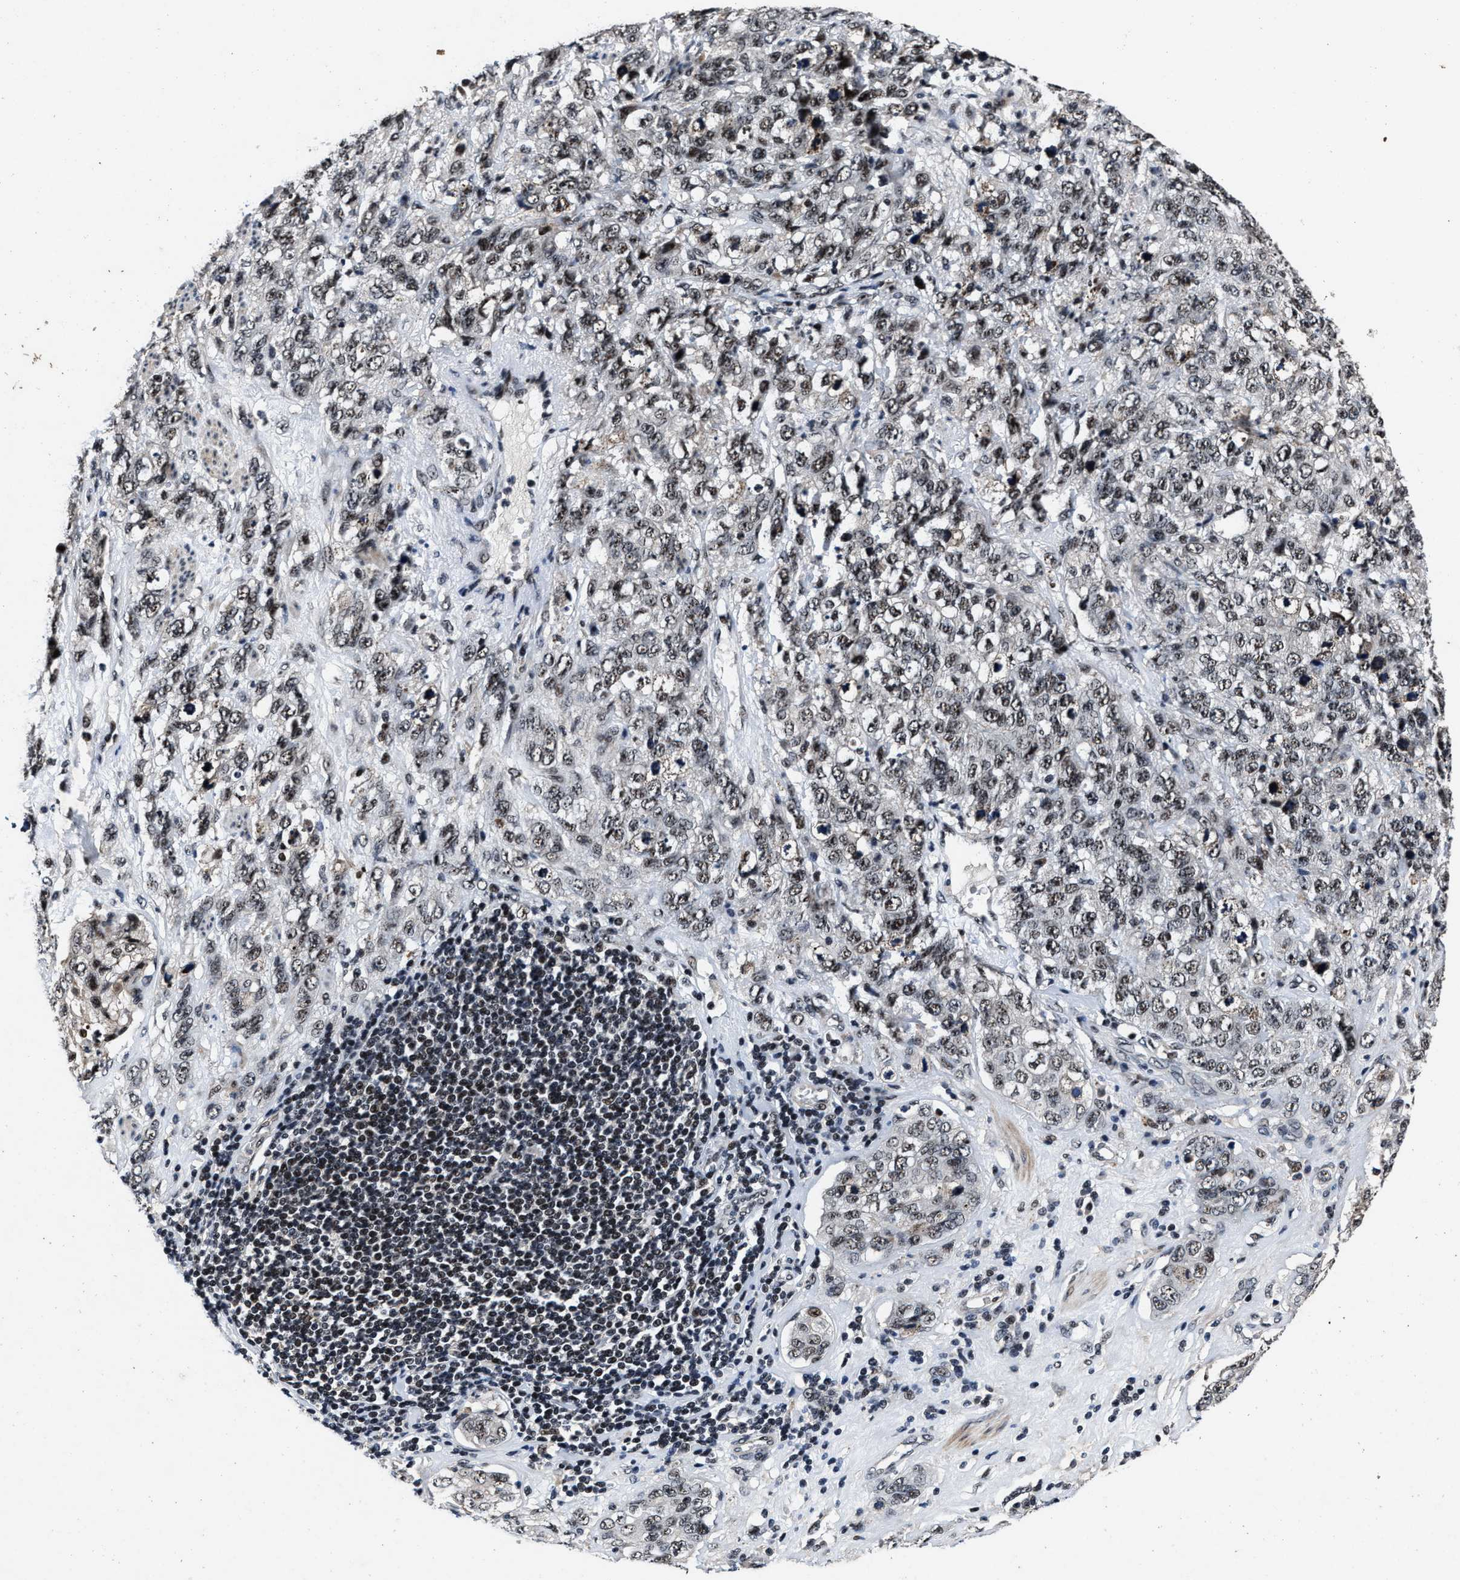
{"staining": {"intensity": "weak", "quantity": ">75%", "location": "nuclear"}, "tissue": "stomach cancer", "cell_type": "Tumor cells", "image_type": "cancer", "snomed": [{"axis": "morphology", "description": "Adenocarcinoma, NOS"}, {"axis": "topography", "description": "Stomach"}], "caption": "Stomach cancer tissue demonstrates weak nuclear staining in about >75% of tumor cells (Stains: DAB in brown, nuclei in blue, Microscopy: brightfield microscopy at high magnification).", "gene": "ZNF233", "patient": {"sex": "male", "age": 48}}